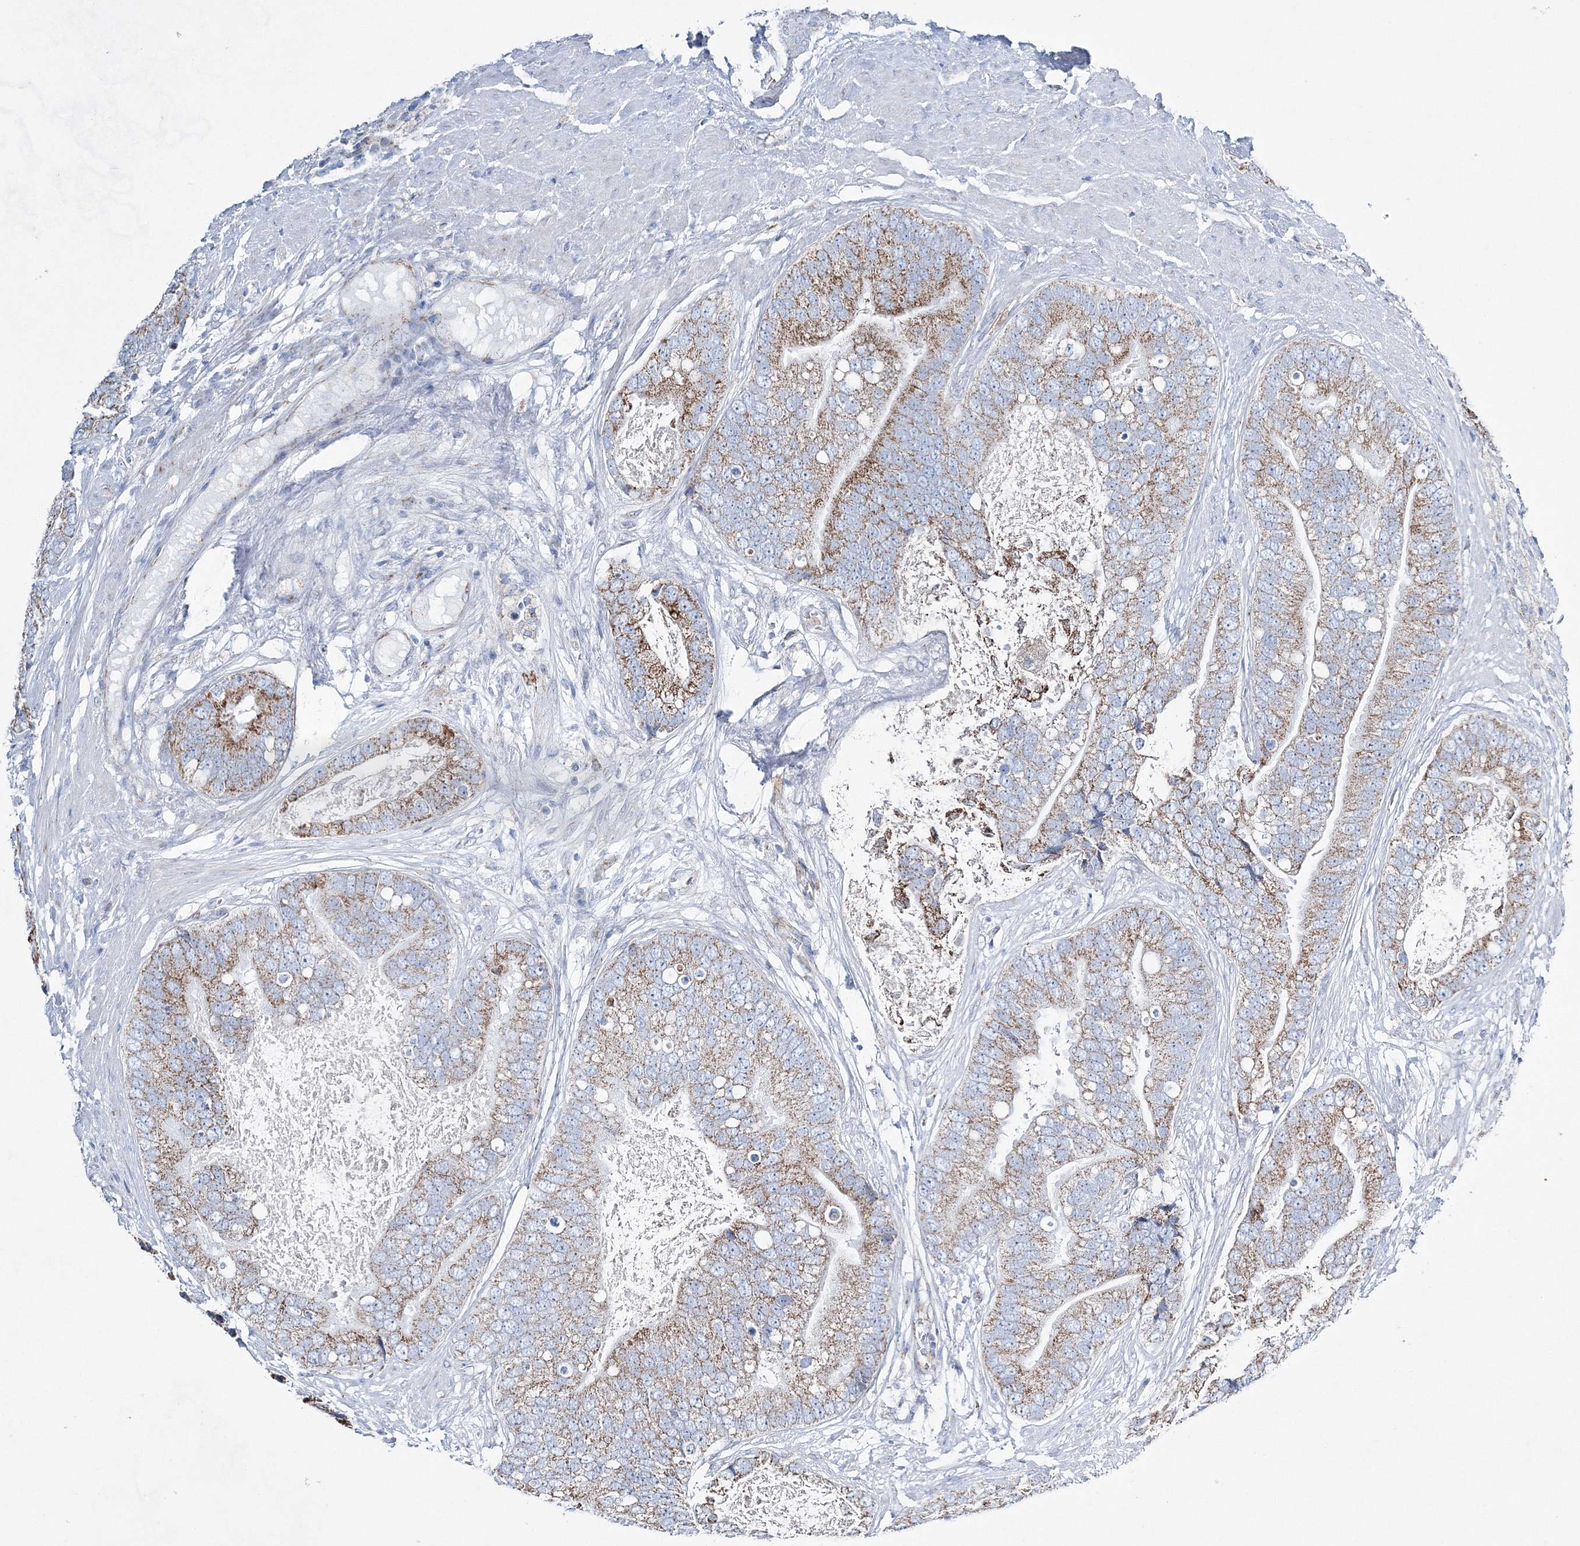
{"staining": {"intensity": "moderate", "quantity": ">75%", "location": "cytoplasmic/membranous"}, "tissue": "prostate cancer", "cell_type": "Tumor cells", "image_type": "cancer", "snomed": [{"axis": "morphology", "description": "Adenocarcinoma, High grade"}, {"axis": "topography", "description": "Prostate"}], "caption": "DAB immunohistochemical staining of human prostate cancer reveals moderate cytoplasmic/membranous protein staining in about >75% of tumor cells.", "gene": "HIBCH", "patient": {"sex": "male", "age": 70}}